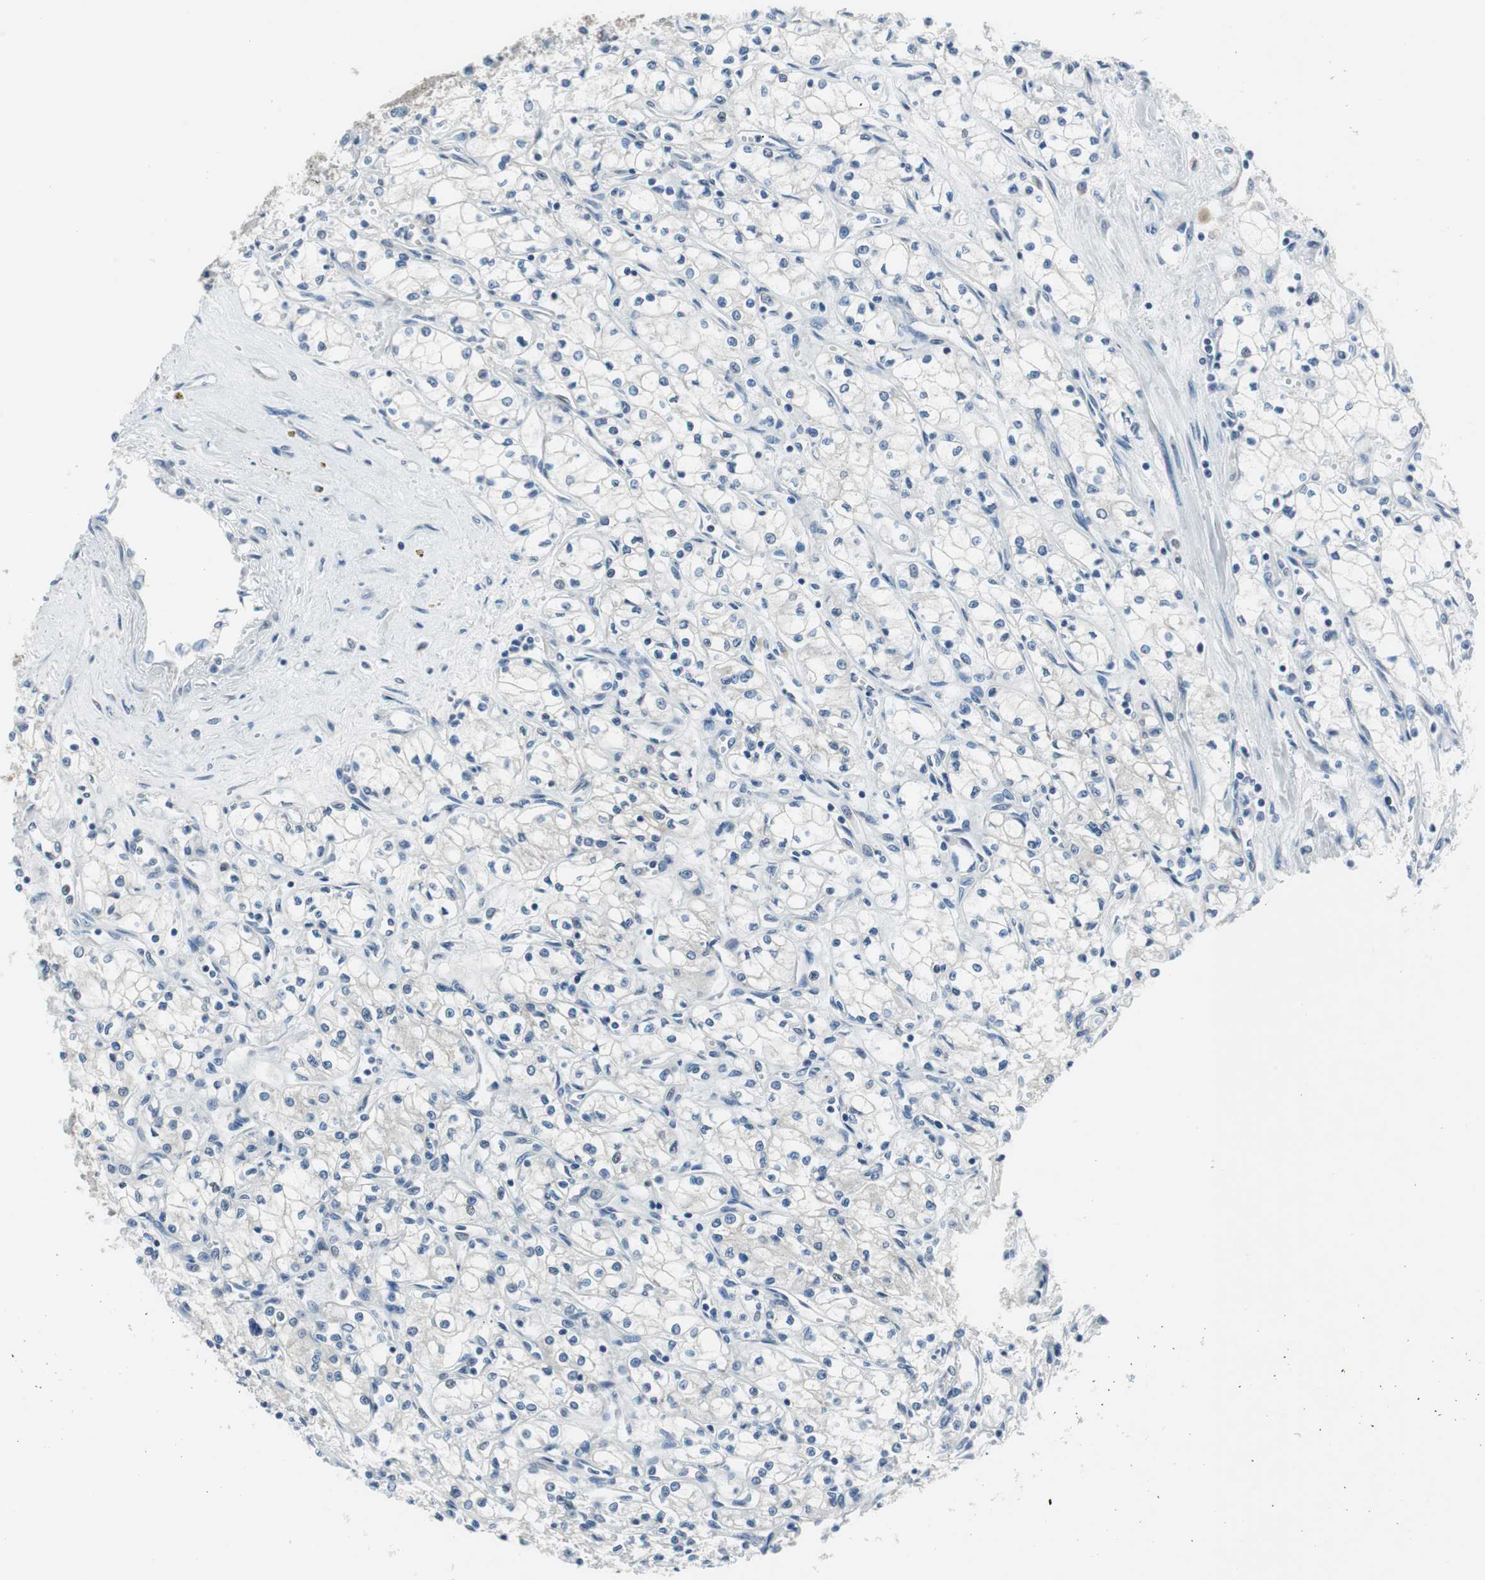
{"staining": {"intensity": "negative", "quantity": "none", "location": "none"}, "tissue": "renal cancer", "cell_type": "Tumor cells", "image_type": "cancer", "snomed": [{"axis": "morphology", "description": "Normal tissue, NOS"}, {"axis": "morphology", "description": "Adenocarcinoma, NOS"}, {"axis": "topography", "description": "Kidney"}], "caption": "A micrograph of human renal cancer is negative for staining in tumor cells.", "gene": "PLAA", "patient": {"sex": "male", "age": 59}}